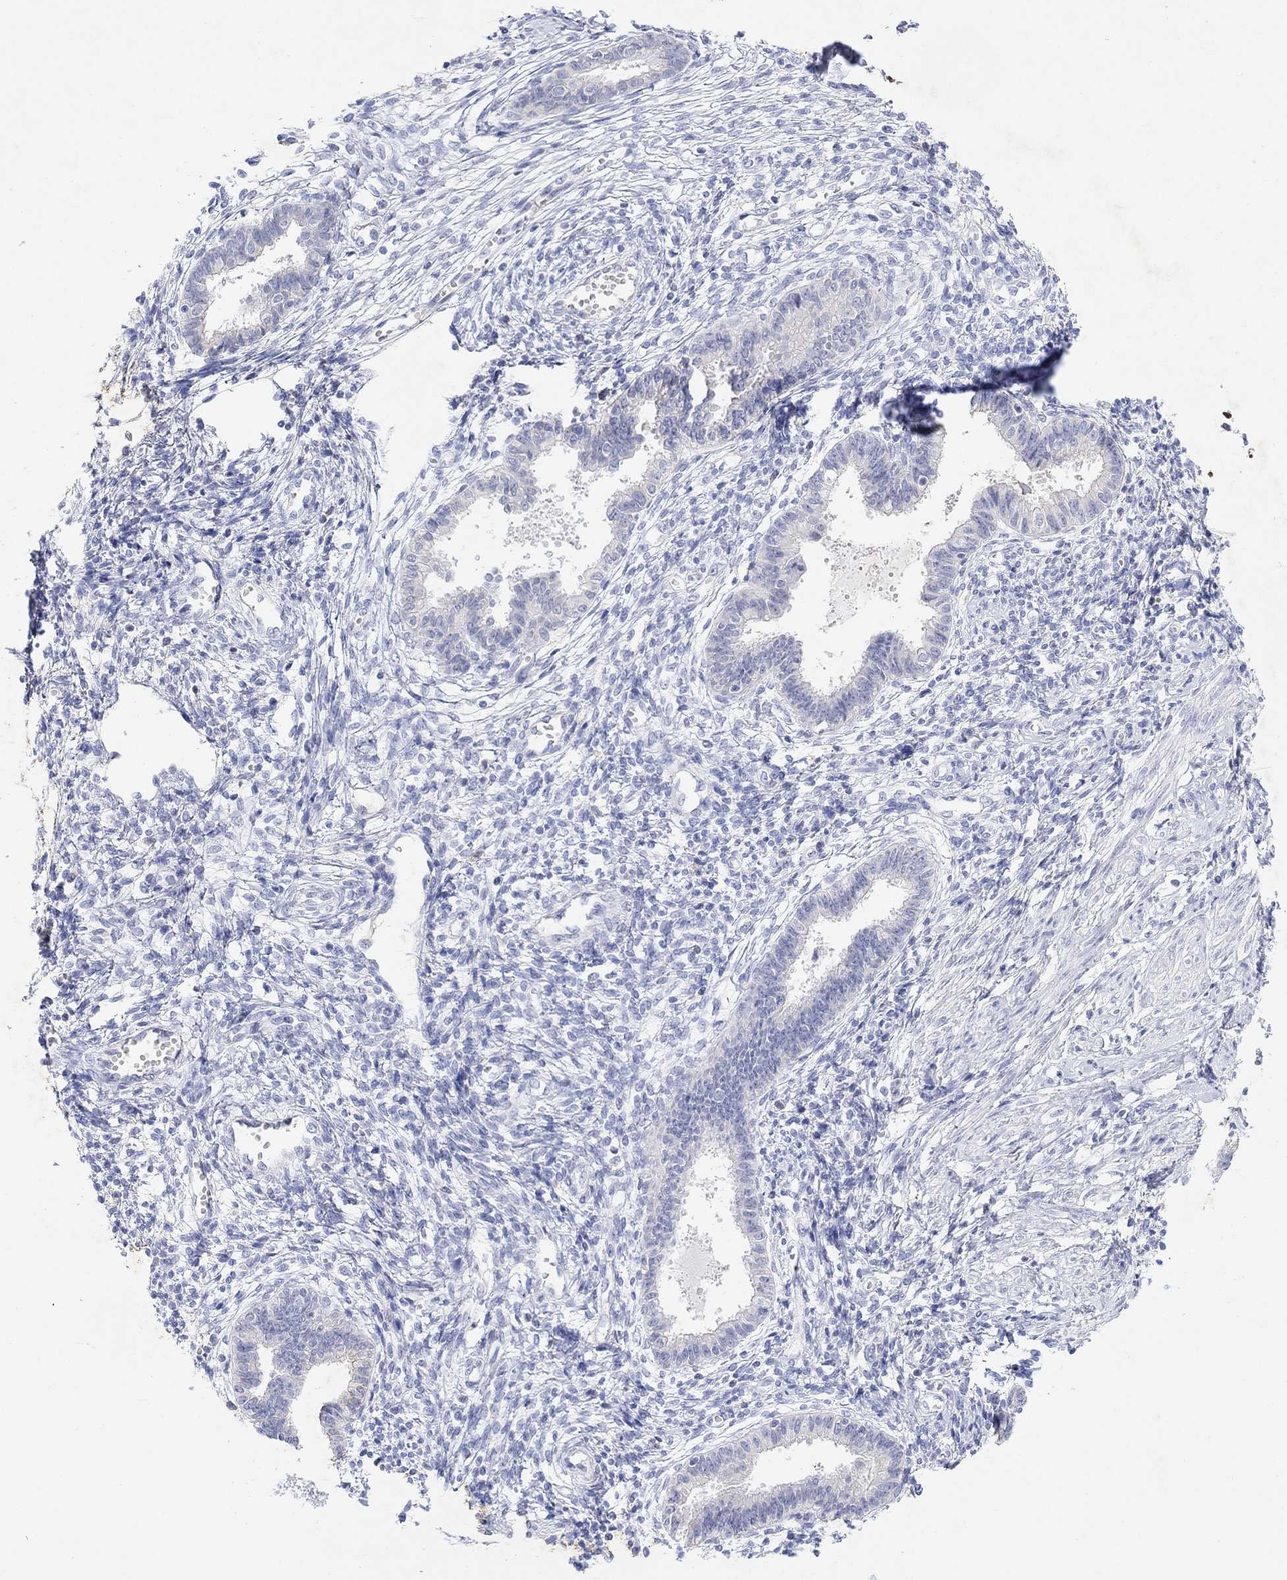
{"staining": {"intensity": "negative", "quantity": "none", "location": "none"}, "tissue": "endometrium", "cell_type": "Cells in endometrial stroma", "image_type": "normal", "snomed": [{"axis": "morphology", "description": "Normal tissue, NOS"}, {"axis": "topography", "description": "Cervix"}, {"axis": "topography", "description": "Endometrium"}], "caption": "Cells in endometrial stroma are negative for protein expression in benign human endometrium. (Brightfield microscopy of DAB immunohistochemistry at high magnification).", "gene": "TYR", "patient": {"sex": "female", "age": 37}}